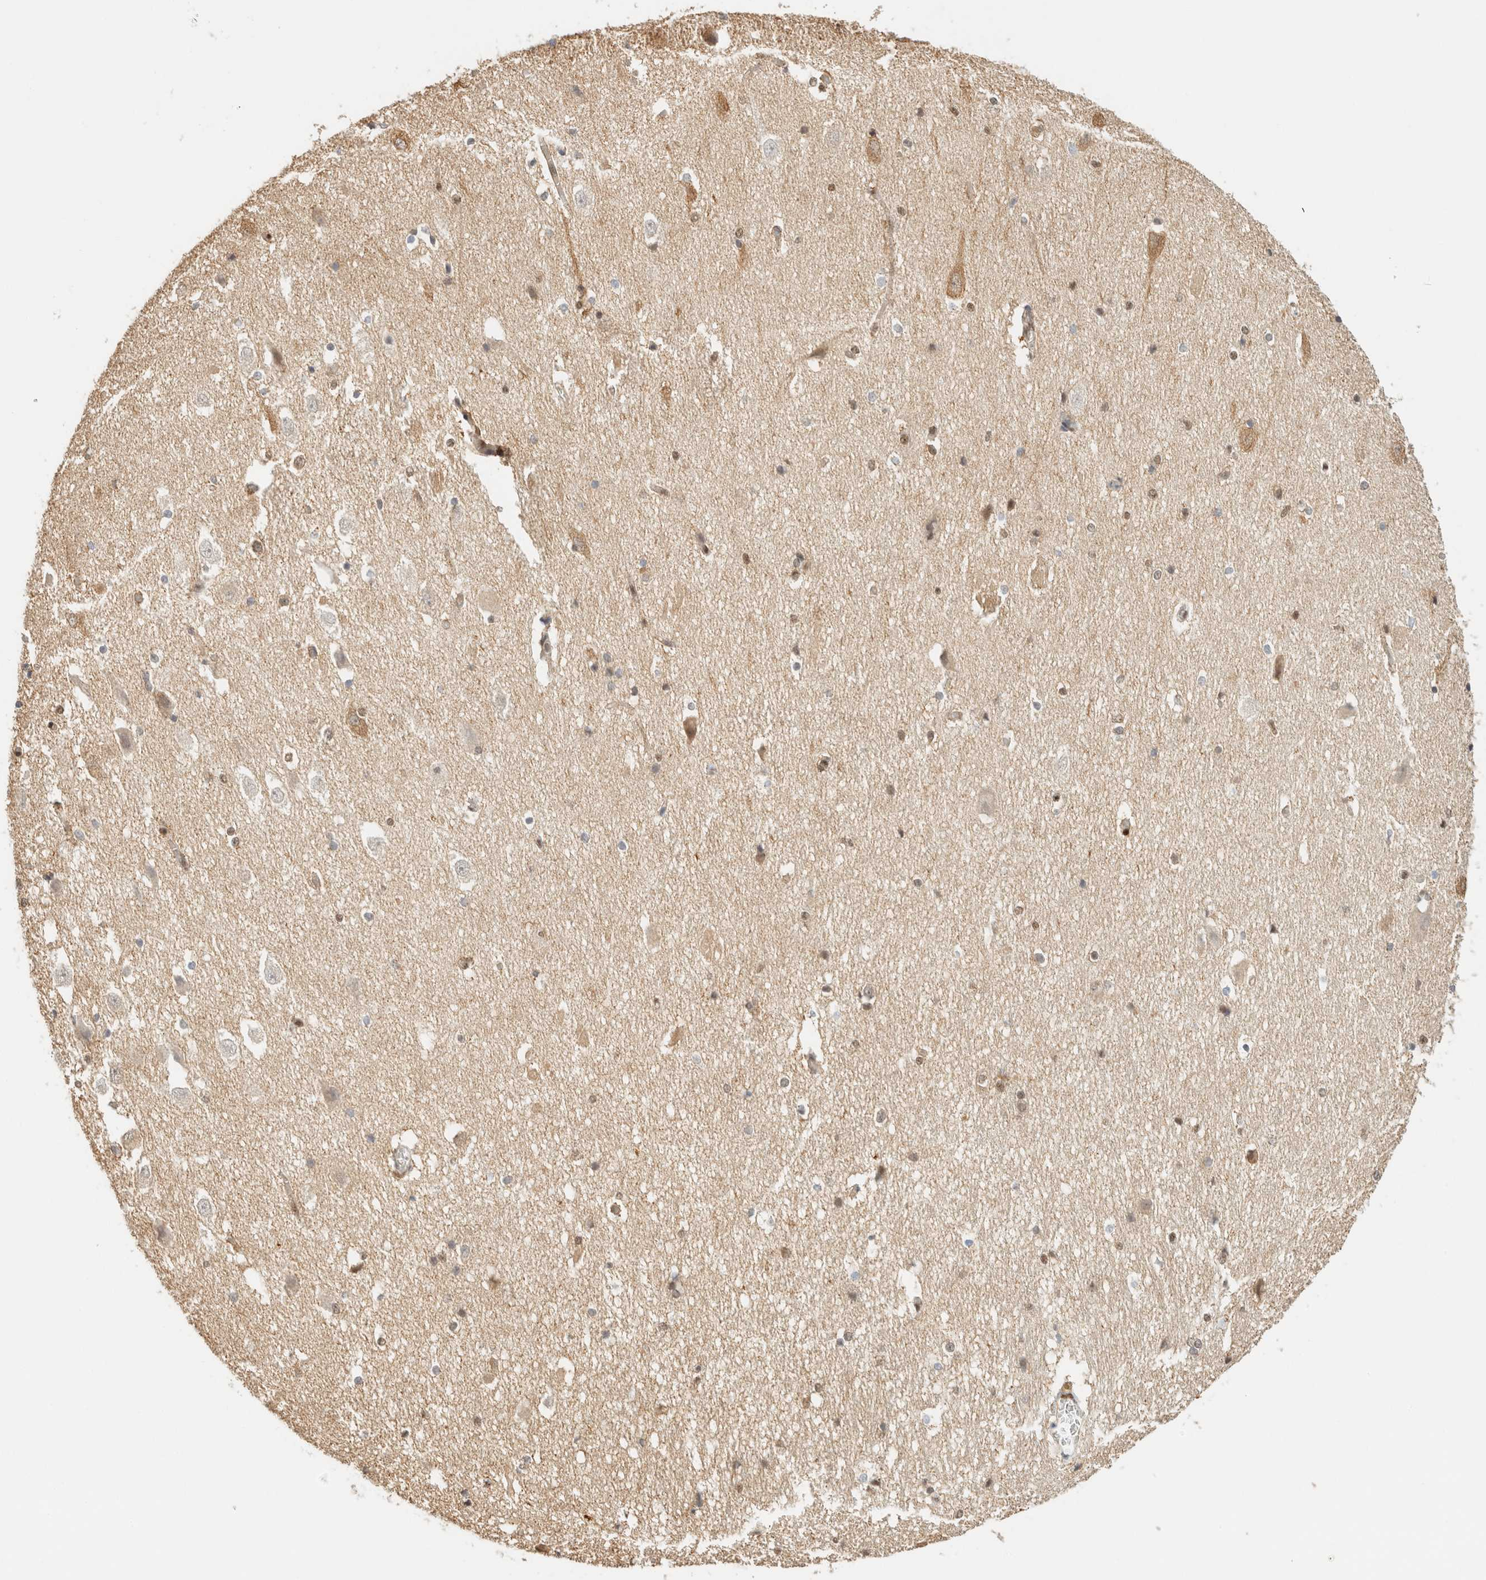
{"staining": {"intensity": "moderate", "quantity": "<25%", "location": "nuclear"}, "tissue": "hippocampus", "cell_type": "Glial cells", "image_type": "normal", "snomed": [{"axis": "morphology", "description": "Normal tissue, NOS"}, {"axis": "topography", "description": "Hippocampus"}], "caption": "Protein analysis of benign hippocampus exhibits moderate nuclear expression in approximately <25% of glial cells. (Stains: DAB in brown, nuclei in blue, Microscopy: brightfield microscopy at high magnification).", "gene": "ZNF768", "patient": {"sex": "female", "age": 19}}